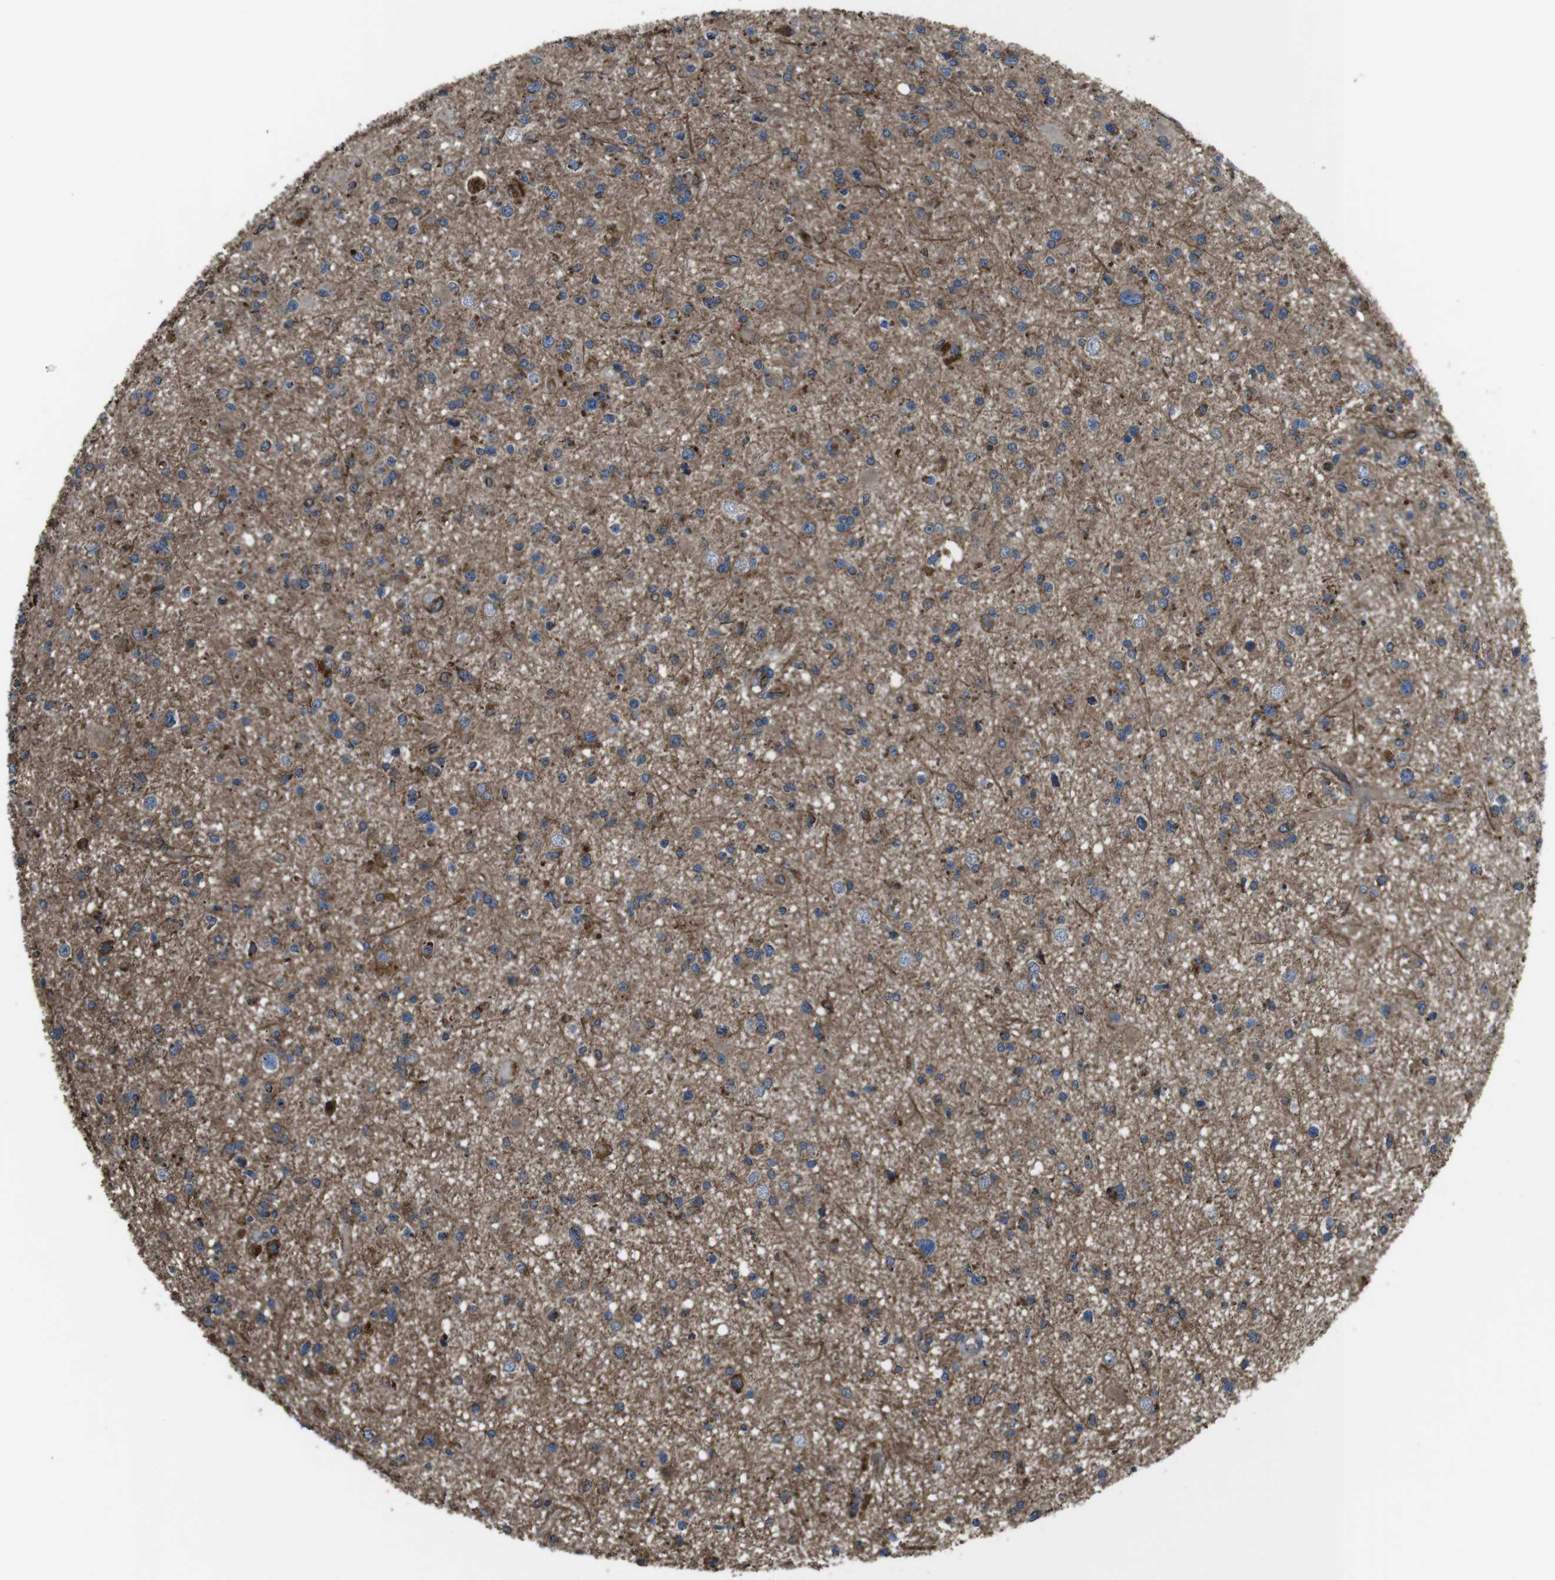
{"staining": {"intensity": "moderate", "quantity": "<25%", "location": "cytoplasmic/membranous"}, "tissue": "glioma", "cell_type": "Tumor cells", "image_type": "cancer", "snomed": [{"axis": "morphology", "description": "Glioma, malignant, High grade"}, {"axis": "topography", "description": "Brain"}], "caption": "Brown immunohistochemical staining in glioma demonstrates moderate cytoplasmic/membranous expression in about <25% of tumor cells. (Brightfield microscopy of DAB IHC at high magnification).", "gene": "GIMAP8", "patient": {"sex": "male", "age": 33}}